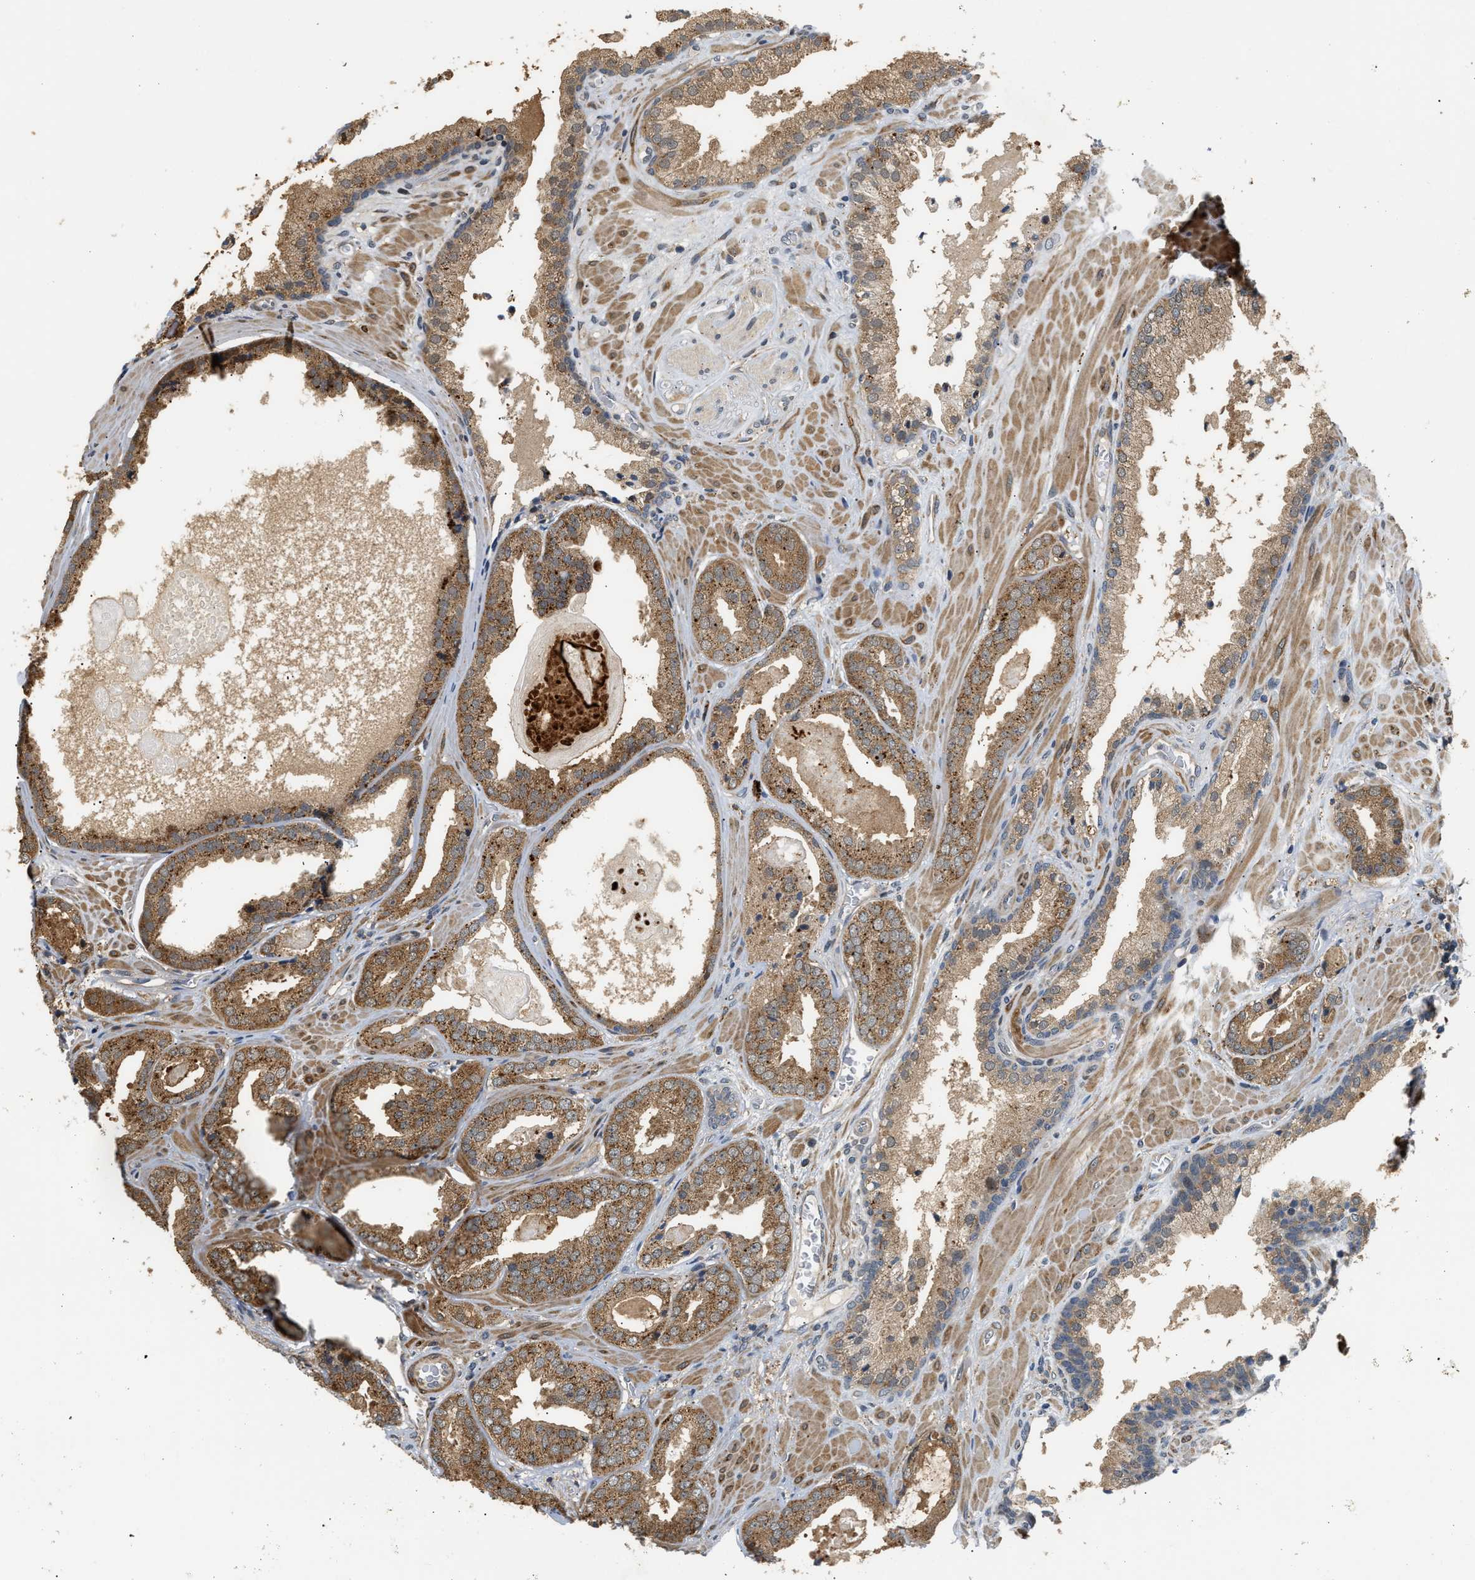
{"staining": {"intensity": "moderate", "quantity": ">75%", "location": "cytoplasmic/membranous"}, "tissue": "prostate cancer", "cell_type": "Tumor cells", "image_type": "cancer", "snomed": [{"axis": "morphology", "description": "Adenocarcinoma, Low grade"}, {"axis": "topography", "description": "Prostate"}], "caption": "Immunohistochemistry (IHC) image of prostate low-grade adenocarcinoma stained for a protein (brown), which exhibits medium levels of moderate cytoplasmic/membranous staining in about >75% of tumor cells.", "gene": "LARP6", "patient": {"sex": "male", "age": 71}}